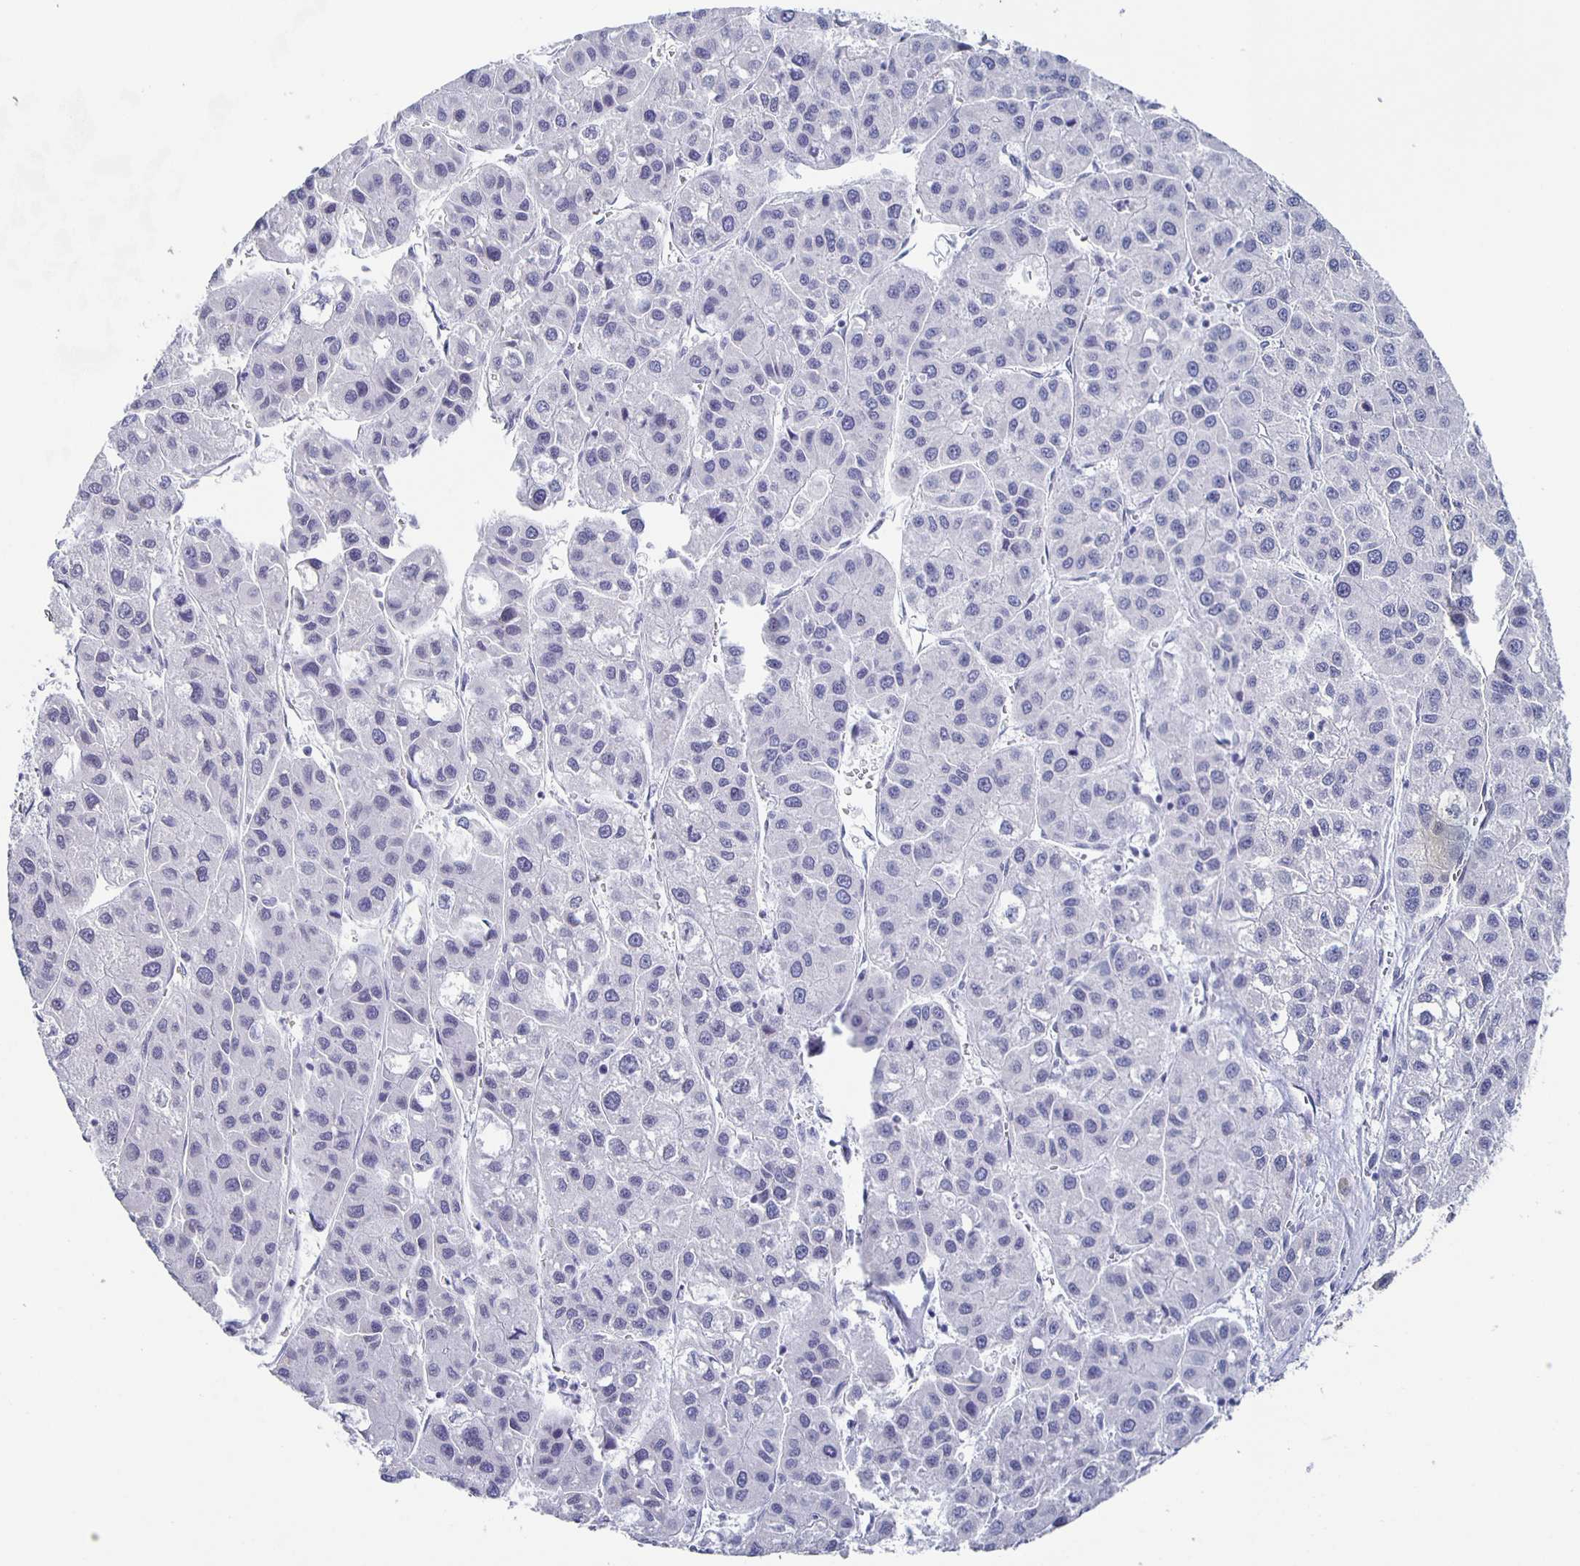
{"staining": {"intensity": "negative", "quantity": "none", "location": "none"}, "tissue": "liver cancer", "cell_type": "Tumor cells", "image_type": "cancer", "snomed": [{"axis": "morphology", "description": "Carcinoma, Hepatocellular, NOS"}, {"axis": "topography", "description": "Liver"}], "caption": "The photomicrograph demonstrates no significant expression in tumor cells of liver cancer.", "gene": "CCDC17", "patient": {"sex": "male", "age": 73}}